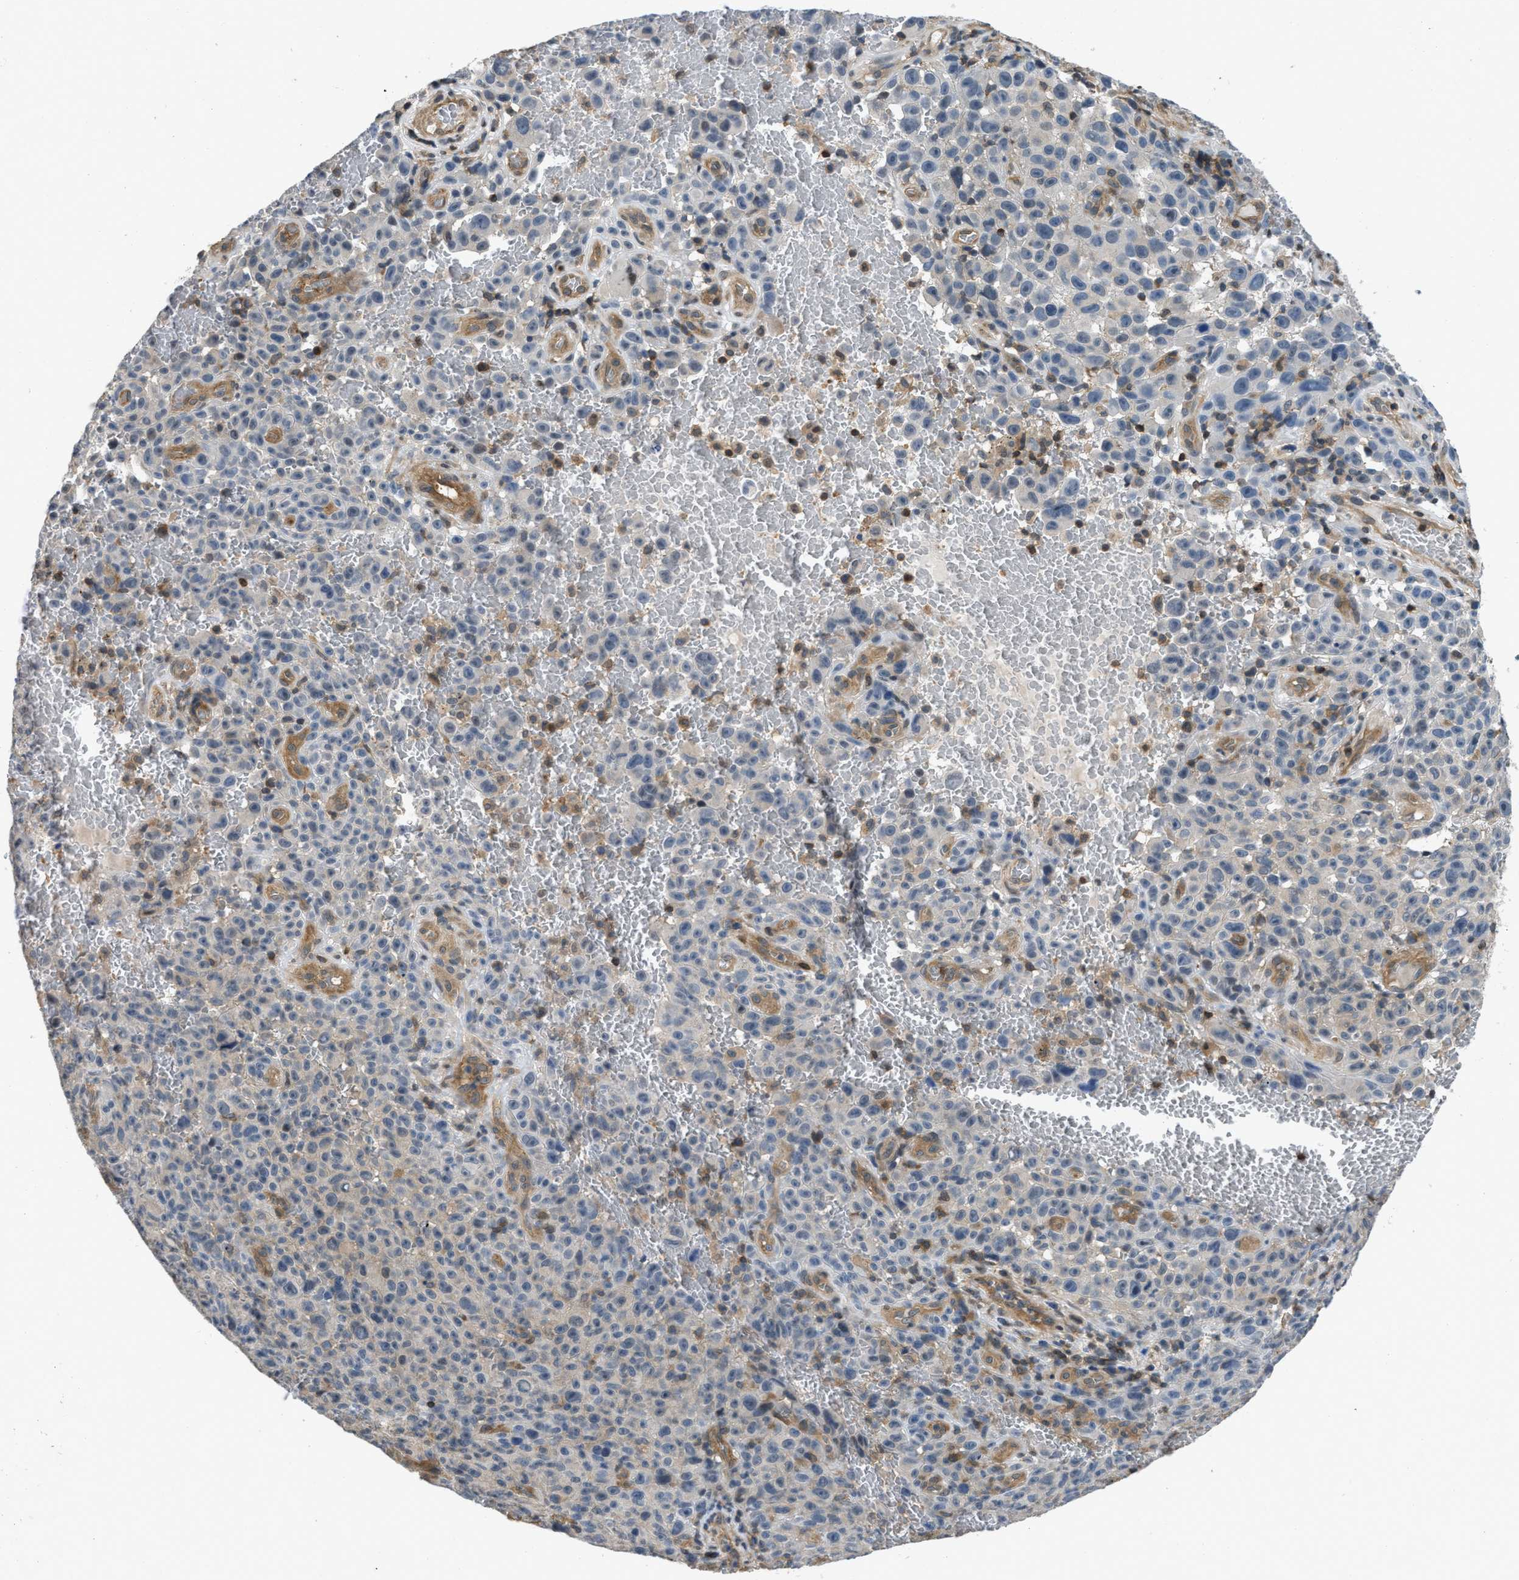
{"staining": {"intensity": "weak", "quantity": "<25%", "location": "cytoplasmic/membranous"}, "tissue": "melanoma", "cell_type": "Tumor cells", "image_type": "cancer", "snomed": [{"axis": "morphology", "description": "Malignant melanoma, NOS"}, {"axis": "topography", "description": "Skin"}], "caption": "Tumor cells show no significant expression in malignant melanoma.", "gene": "TES", "patient": {"sex": "female", "age": 82}}